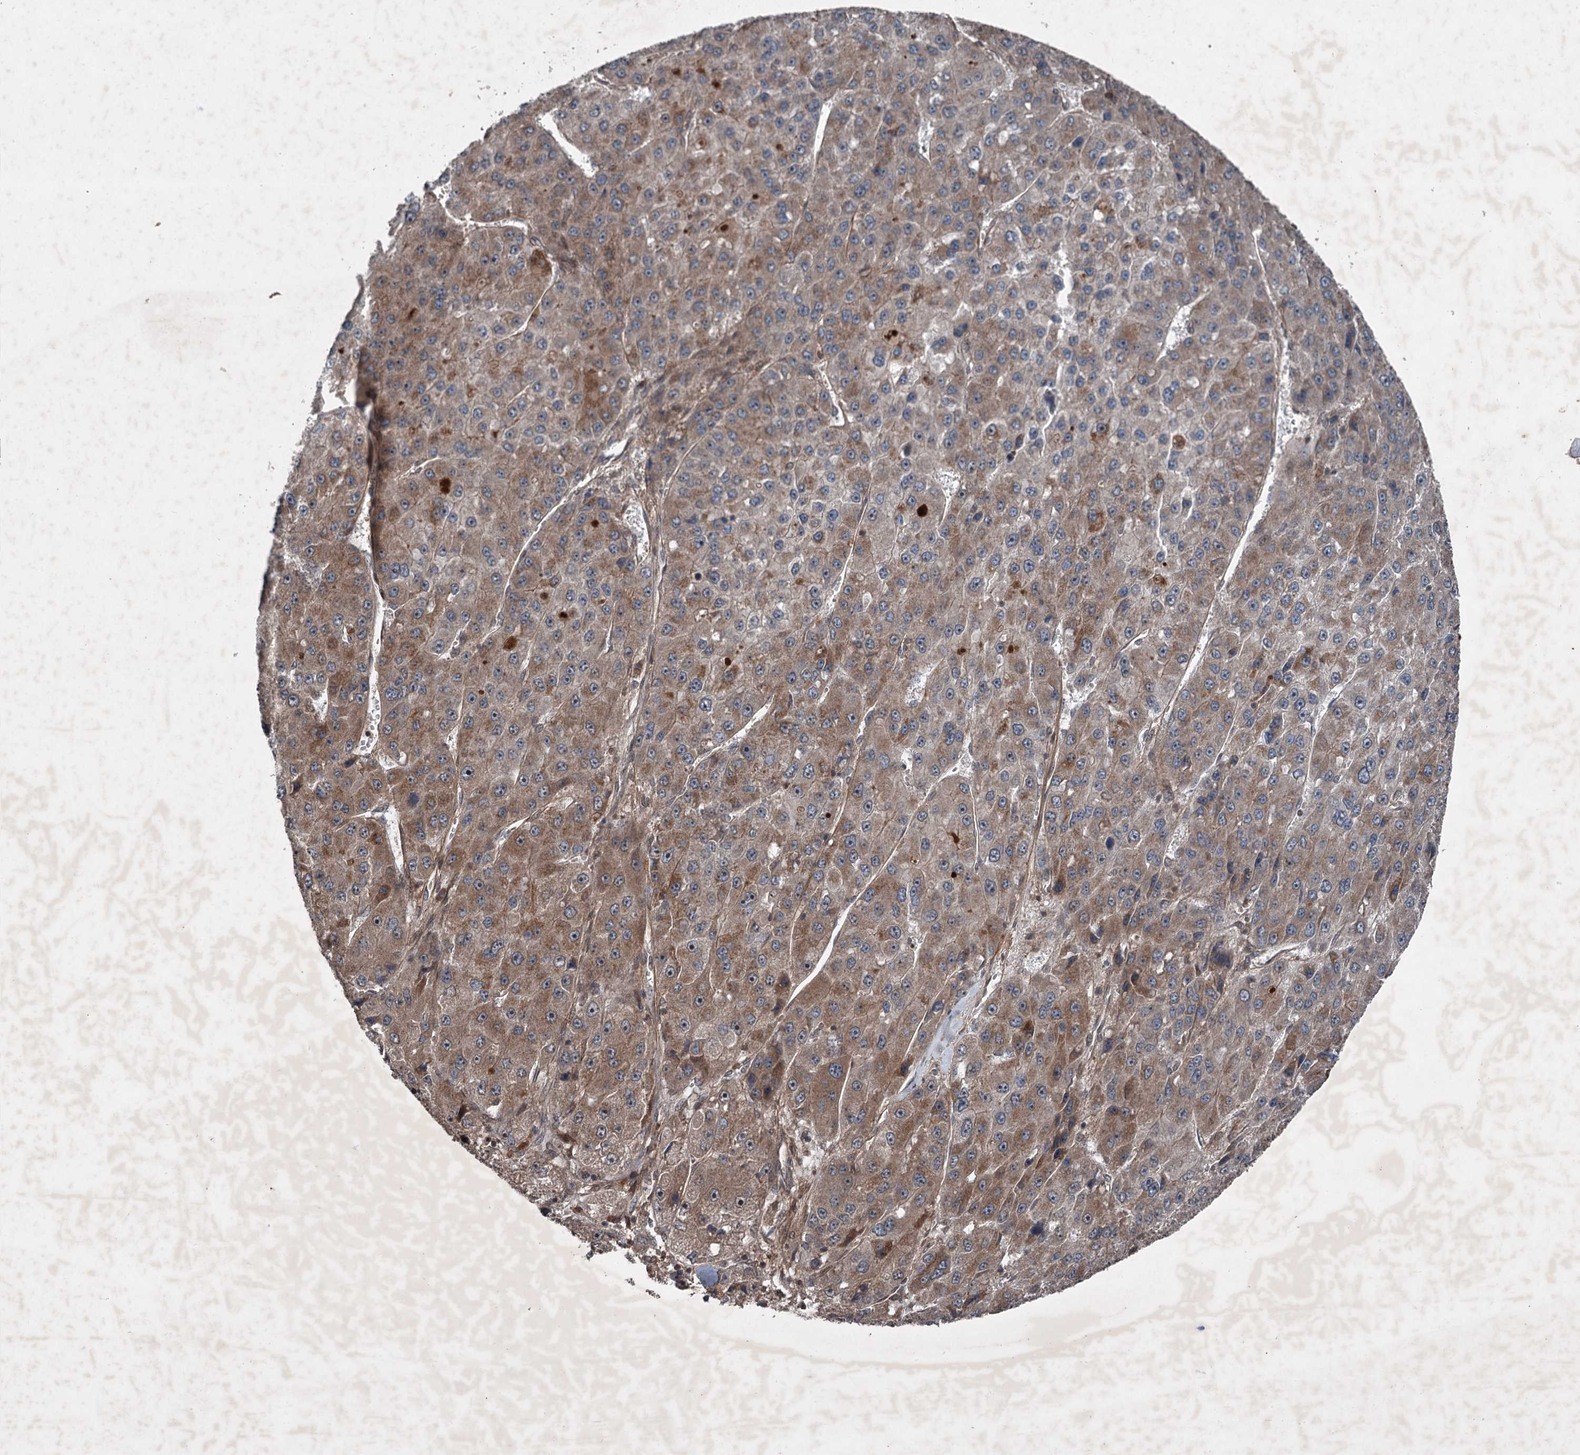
{"staining": {"intensity": "moderate", "quantity": ">75%", "location": "cytoplasmic/membranous"}, "tissue": "liver cancer", "cell_type": "Tumor cells", "image_type": "cancer", "snomed": [{"axis": "morphology", "description": "Carcinoma, Hepatocellular, NOS"}, {"axis": "topography", "description": "Liver"}], "caption": "Tumor cells demonstrate moderate cytoplasmic/membranous staining in about >75% of cells in liver cancer (hepatocellular carcinoma).", "gene": "ALAS1", "patient": {"sex": "female", "age": 73}}